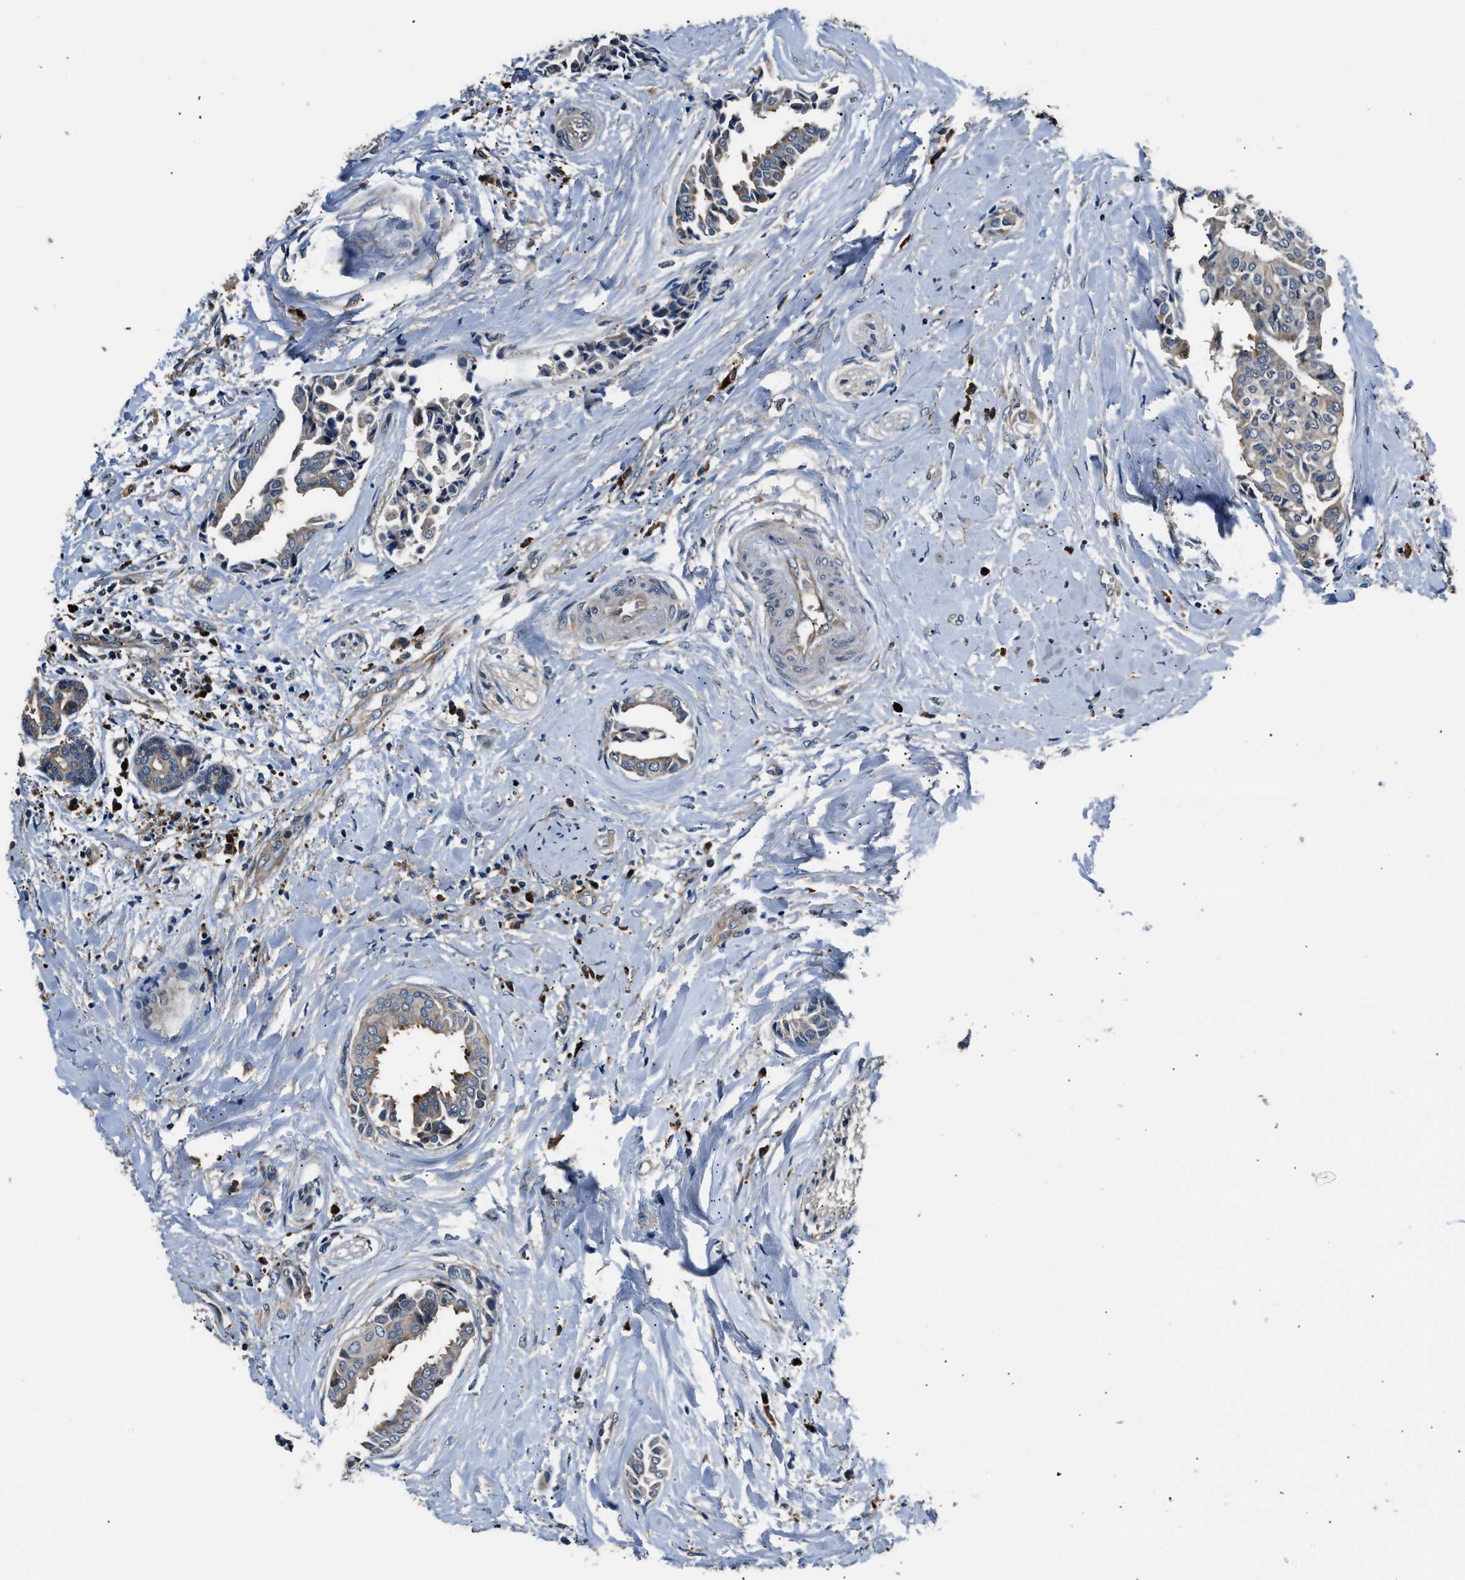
{"staining": {"intensity": "moderate", "quantity": "25%-75%", "location": "cytoplasmic/membranous"}, "tissue": "head and neck cancer", "cell_type": "Tumor cells", "image_type": "cancer", "snomed": [{"axis": "morphology", "description": "Adenocarcinoma, NOS"}, {"axis": "topography", "description": "Salivary gland"}, {"axis": "topography", "description": "Head-Neck"}], "caption": "Tumor cells reveal medium levels of moderate cytoplasmic/membranous staining in approximately 25%-75% of cells in adenocarcinoma (head and neck). Immunohistochemistry stains the protein of interest in brown and the nuclei are stained blue.", "gene": "IMPDH2", "patient": {"sex": "female", "age": 59}}